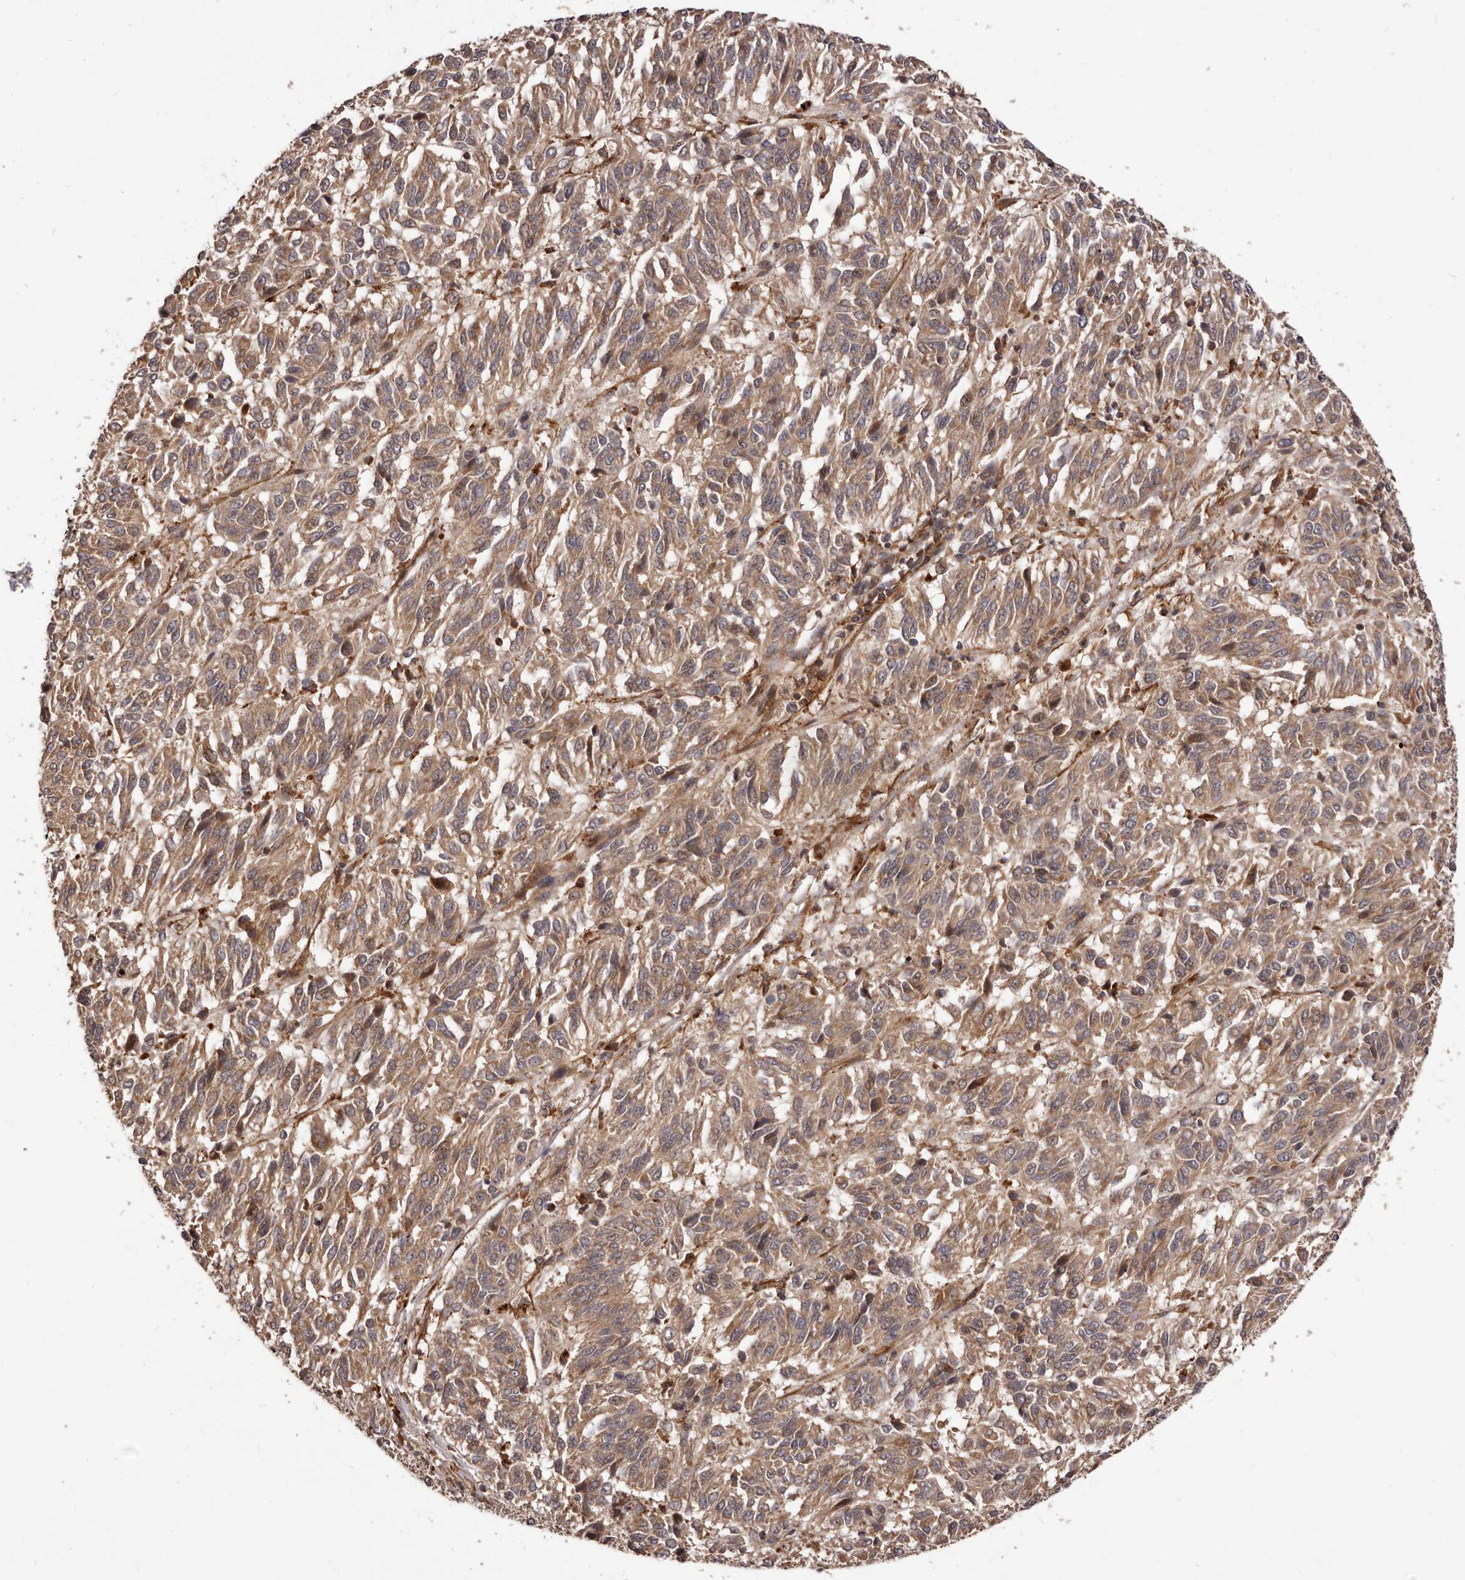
{"staining": {"intensity": "moderate", "quantity": ">75%", "location": "cytoplasmic/membranous"}, "tissue": "melanoma", "cell_type": "Tumor cells", "image_type": "cancer", "snomed": [{"axis": "morphology", "description": "Malignant melanoma, Metastatic site"}, {"axis": "topography", "description": "Lung"}], "caption": "Immunohistochemistry image of human malignant melanoma (metastatic site) stained for a protein (brown), which reveals medium levels of moderate cytoplasmic/membranous positivity in approximately >75% of tumor cells.", "gene": "GTPBP1", "patient": {"sex": "male", "age": 64}}